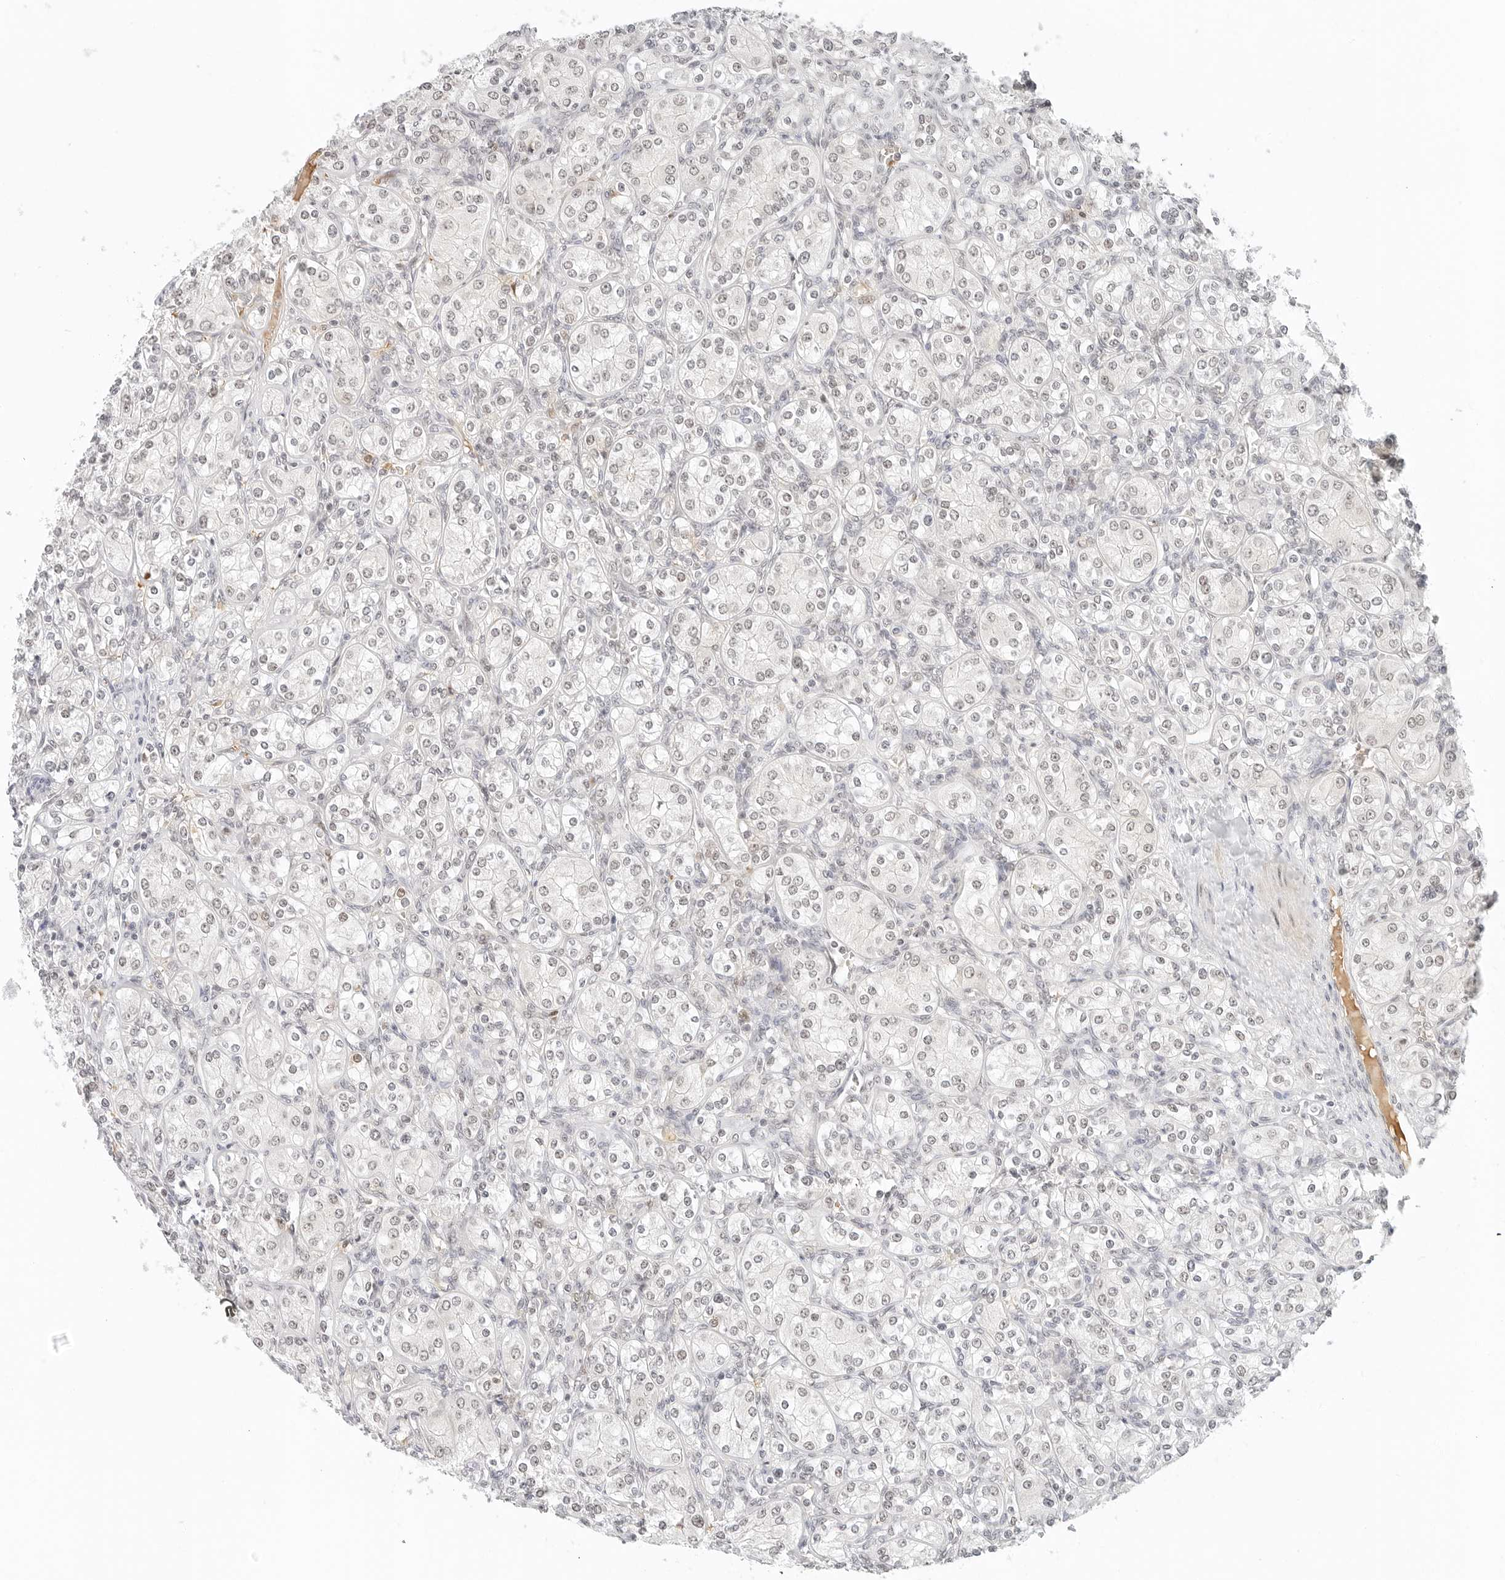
{"staining": {"intensity": "negative", "quantity": "none", "location": "none"}, "tissue": "renal cancer", "cell_type": "Tumor cells", "image_type": "cancer", "snomed": [{"axis": "morphology", "description": "Adenocarcinoma, NOS"}, {"axis": "topography", "description": "Kidney"}], "caption": "This photomicrograph is of adenocarcinoma (renal) stained with IHC to label a protein in brown with the nuclei are counter-stained blue. There is no expression in tumor cells.", "gene": "NEO1", "patient": {"sex": "male", "age": 77}}